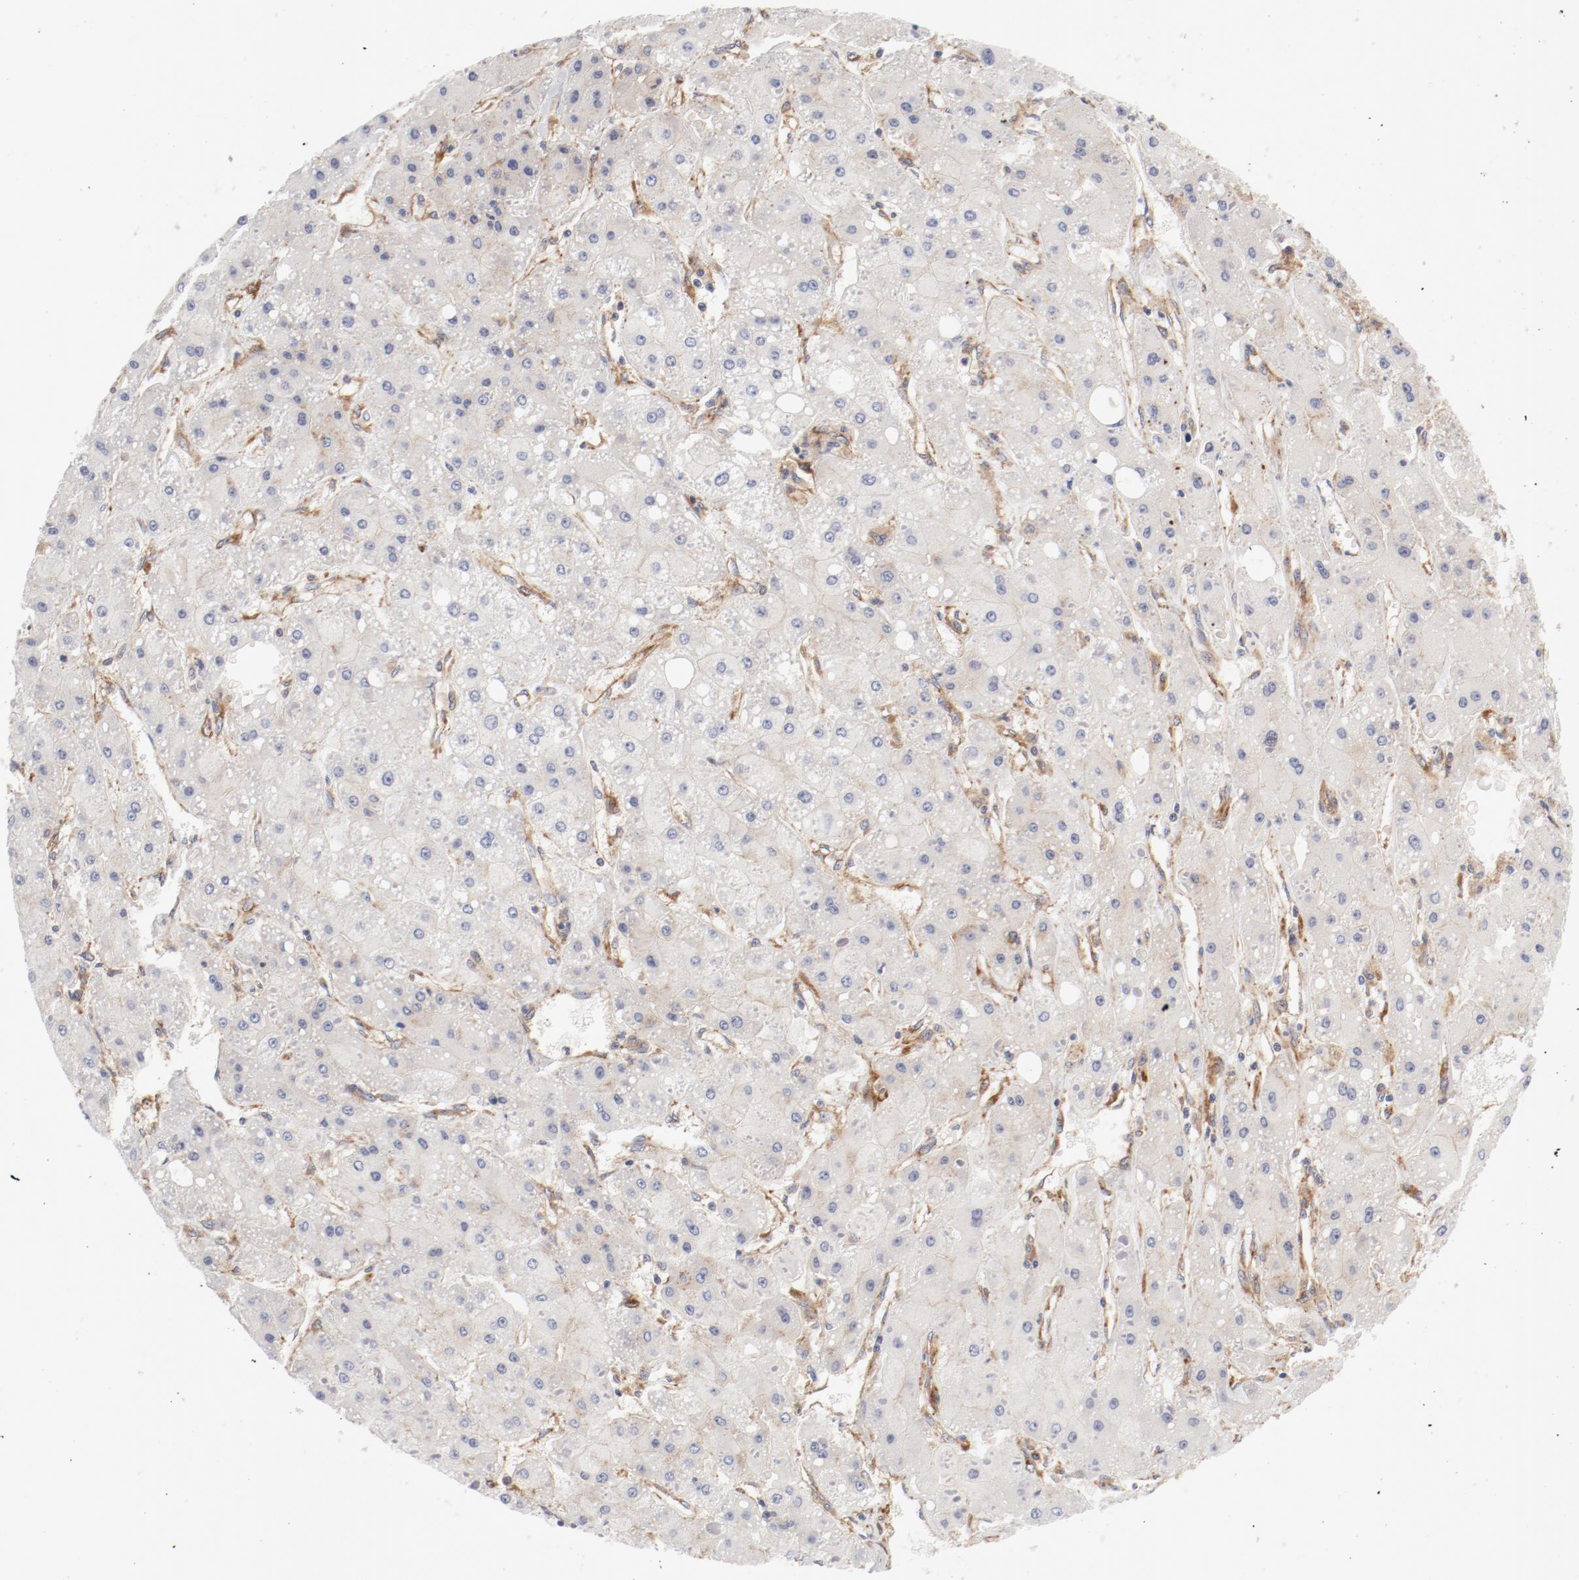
{"staining": {"intensity": "weak", "quantity": "25%-75%", "location": "cytoplasmic/membranous"}, "tissue": "liver cancer", "cell_type": "Tumor cells", "image_type": "cancer", "snomed": [{"axis": "morphology", "description": "Carcinoma, Hepatocellular, NOS"}, {"axis": "topography", "description": "Liver"}], "caption": "Human liver cancer (hepatocellular carcinoma) stained for a protein (brown) demonstrates weak cytoplasmic/membranous positive staining in approximately 25%-75% of tumor cells.", "gene": "AP2A1", "patient": {"sex": "female", "age": 52}}